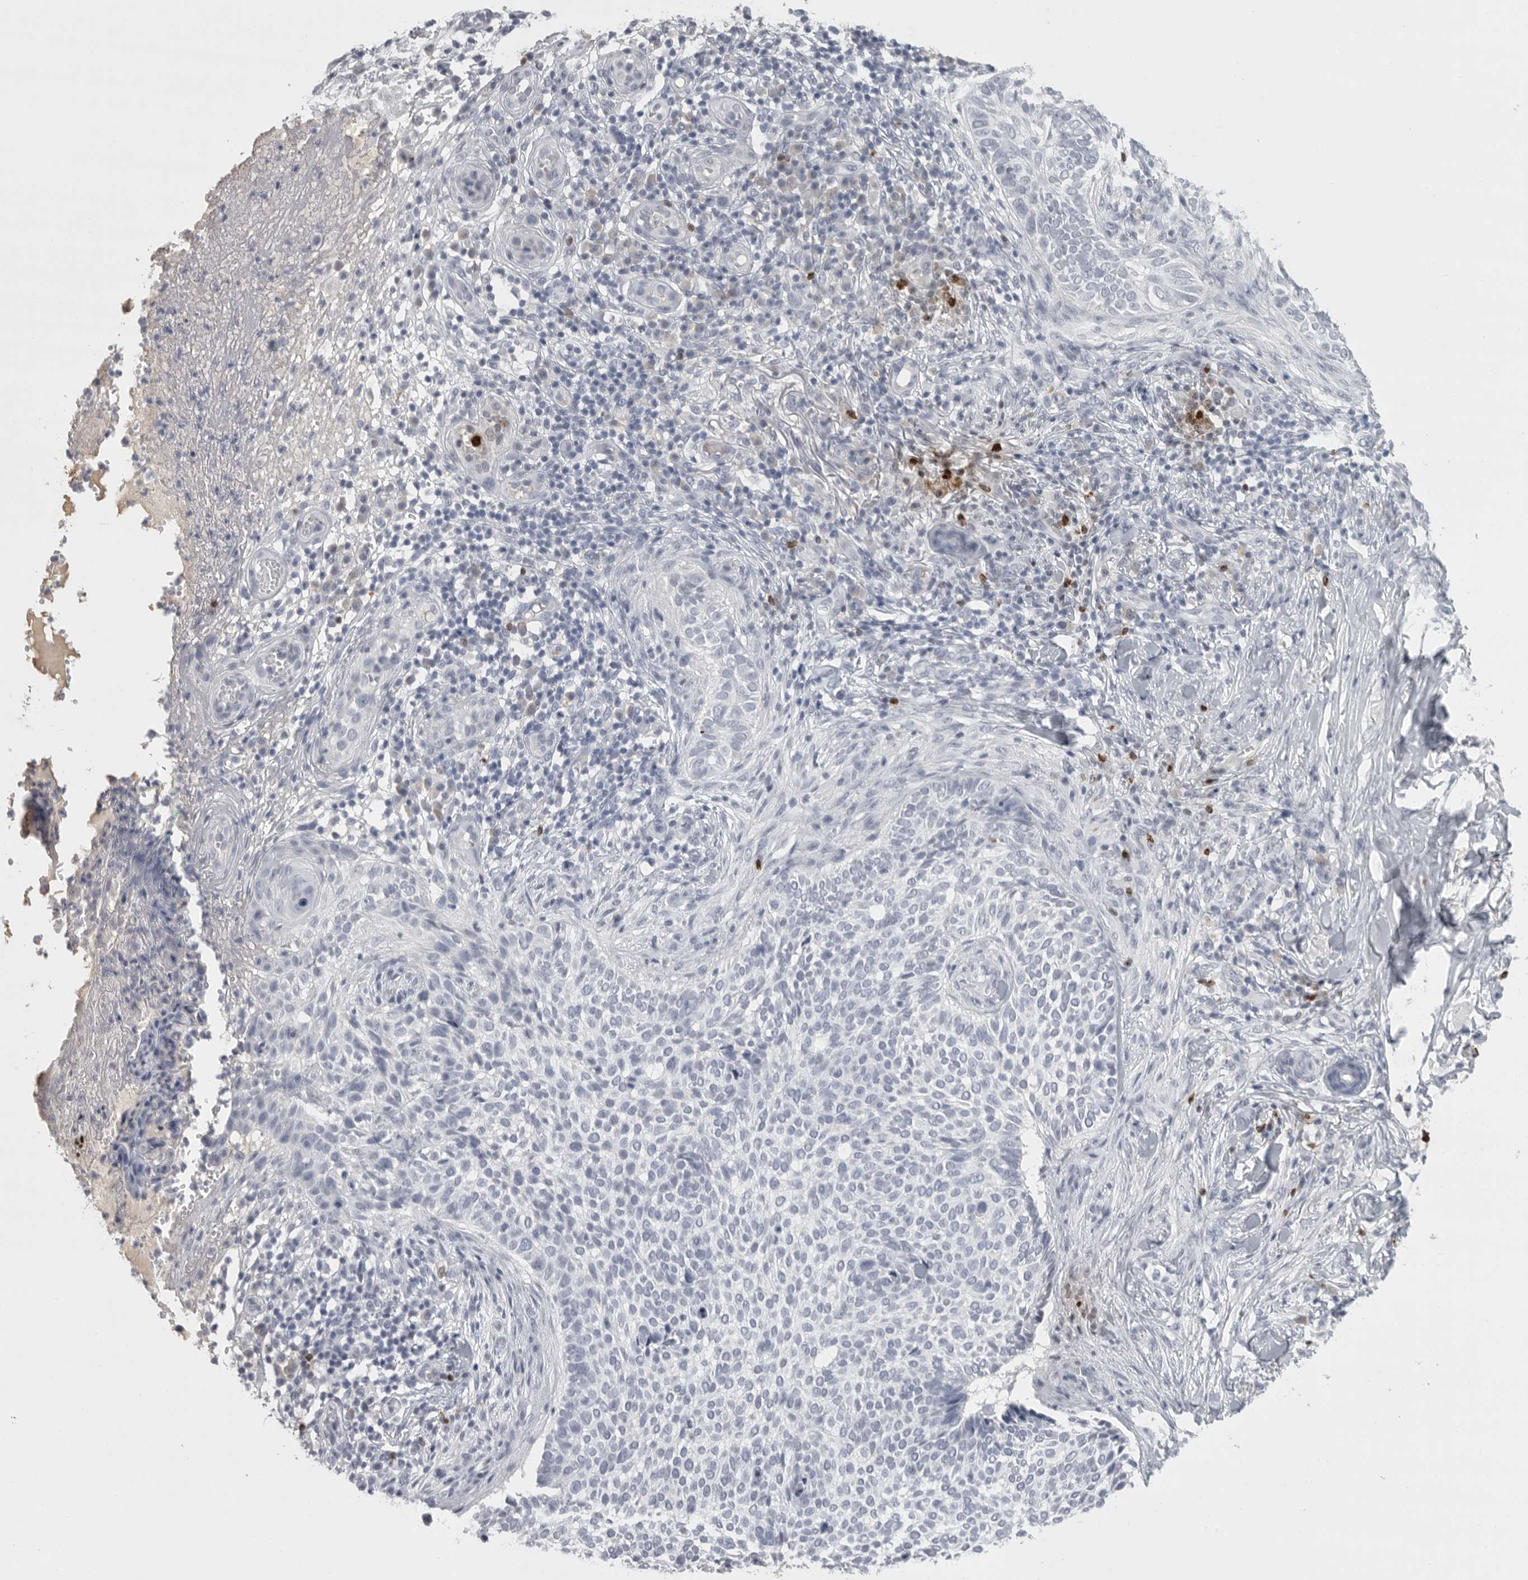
{"staining": {"intensity": "negative", "quantity": "none", "location": "none"}, "tissue": "skin cancer", "cell_type": "Tumor cells", "image_type": "cancer", "snomed": [{"axis": "morphology", "description": "Normal tissue, NOS"}, {"axis": "morphology", "description": "Basal cell carcinoma"}, {"axis": "topography", "description": "Skin"}], "caption": "There is no significant staining in tumor cells of basal cell carcinoma (skin).", "gene": "GNLY", "patient": {"sex": "male", "age": 67}}